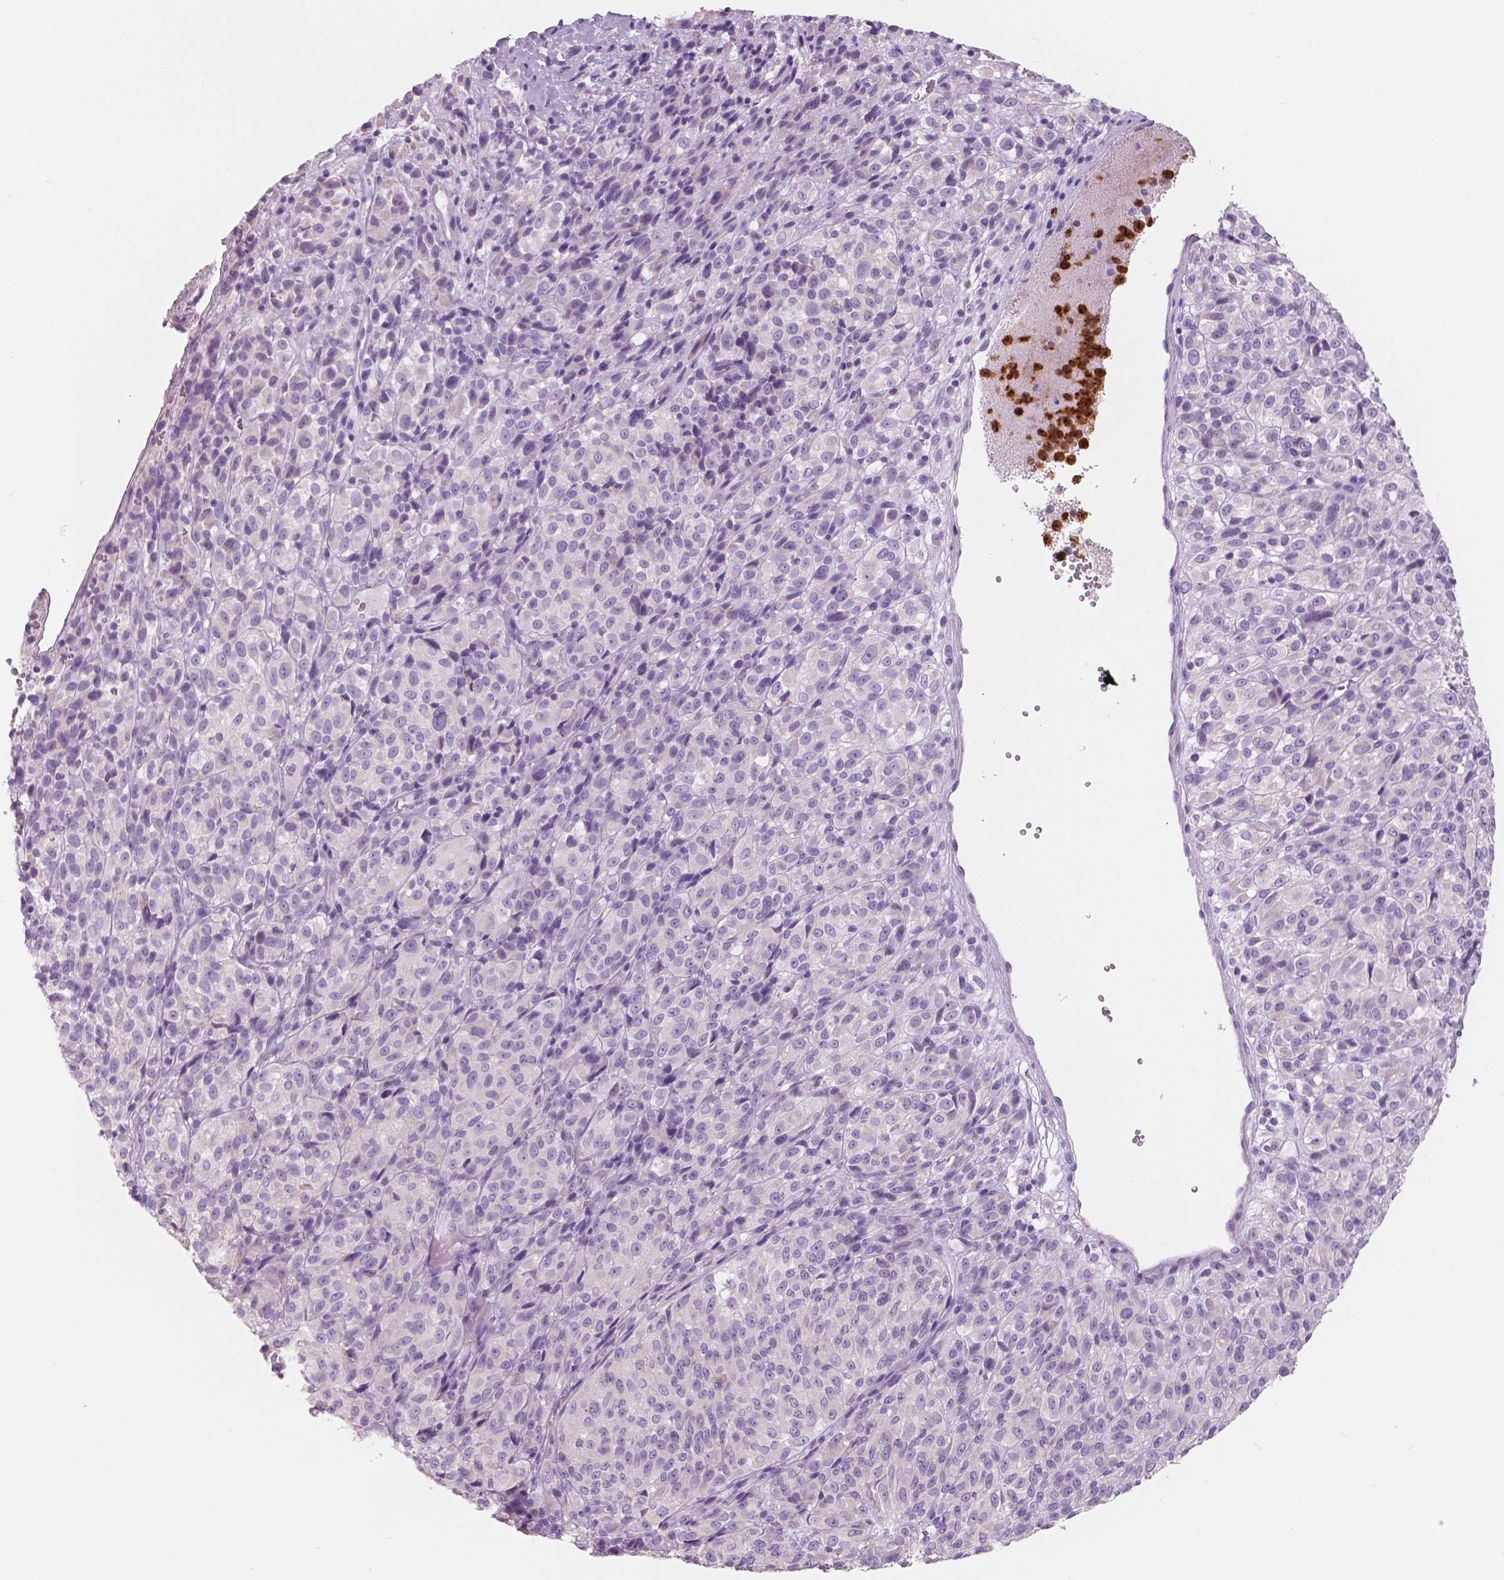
{"staining": {"intensity": "negative", "quantity": "none", "location": "none"}, "tissue": "melanoma", "cell_type": "Tumor cells", "image_type": "cancer", "snomed": [{"axis": "morphology", "description": "Malignant melanoma, Metastatic site"}, {"axis": "topography", "description": "Brain"}], "caption": "Tumor cells show no significant protein expression in malignant melanoma (metastatic site).", "gene": "CXCR2", "patient": {"sex": "female", "age": 56}}